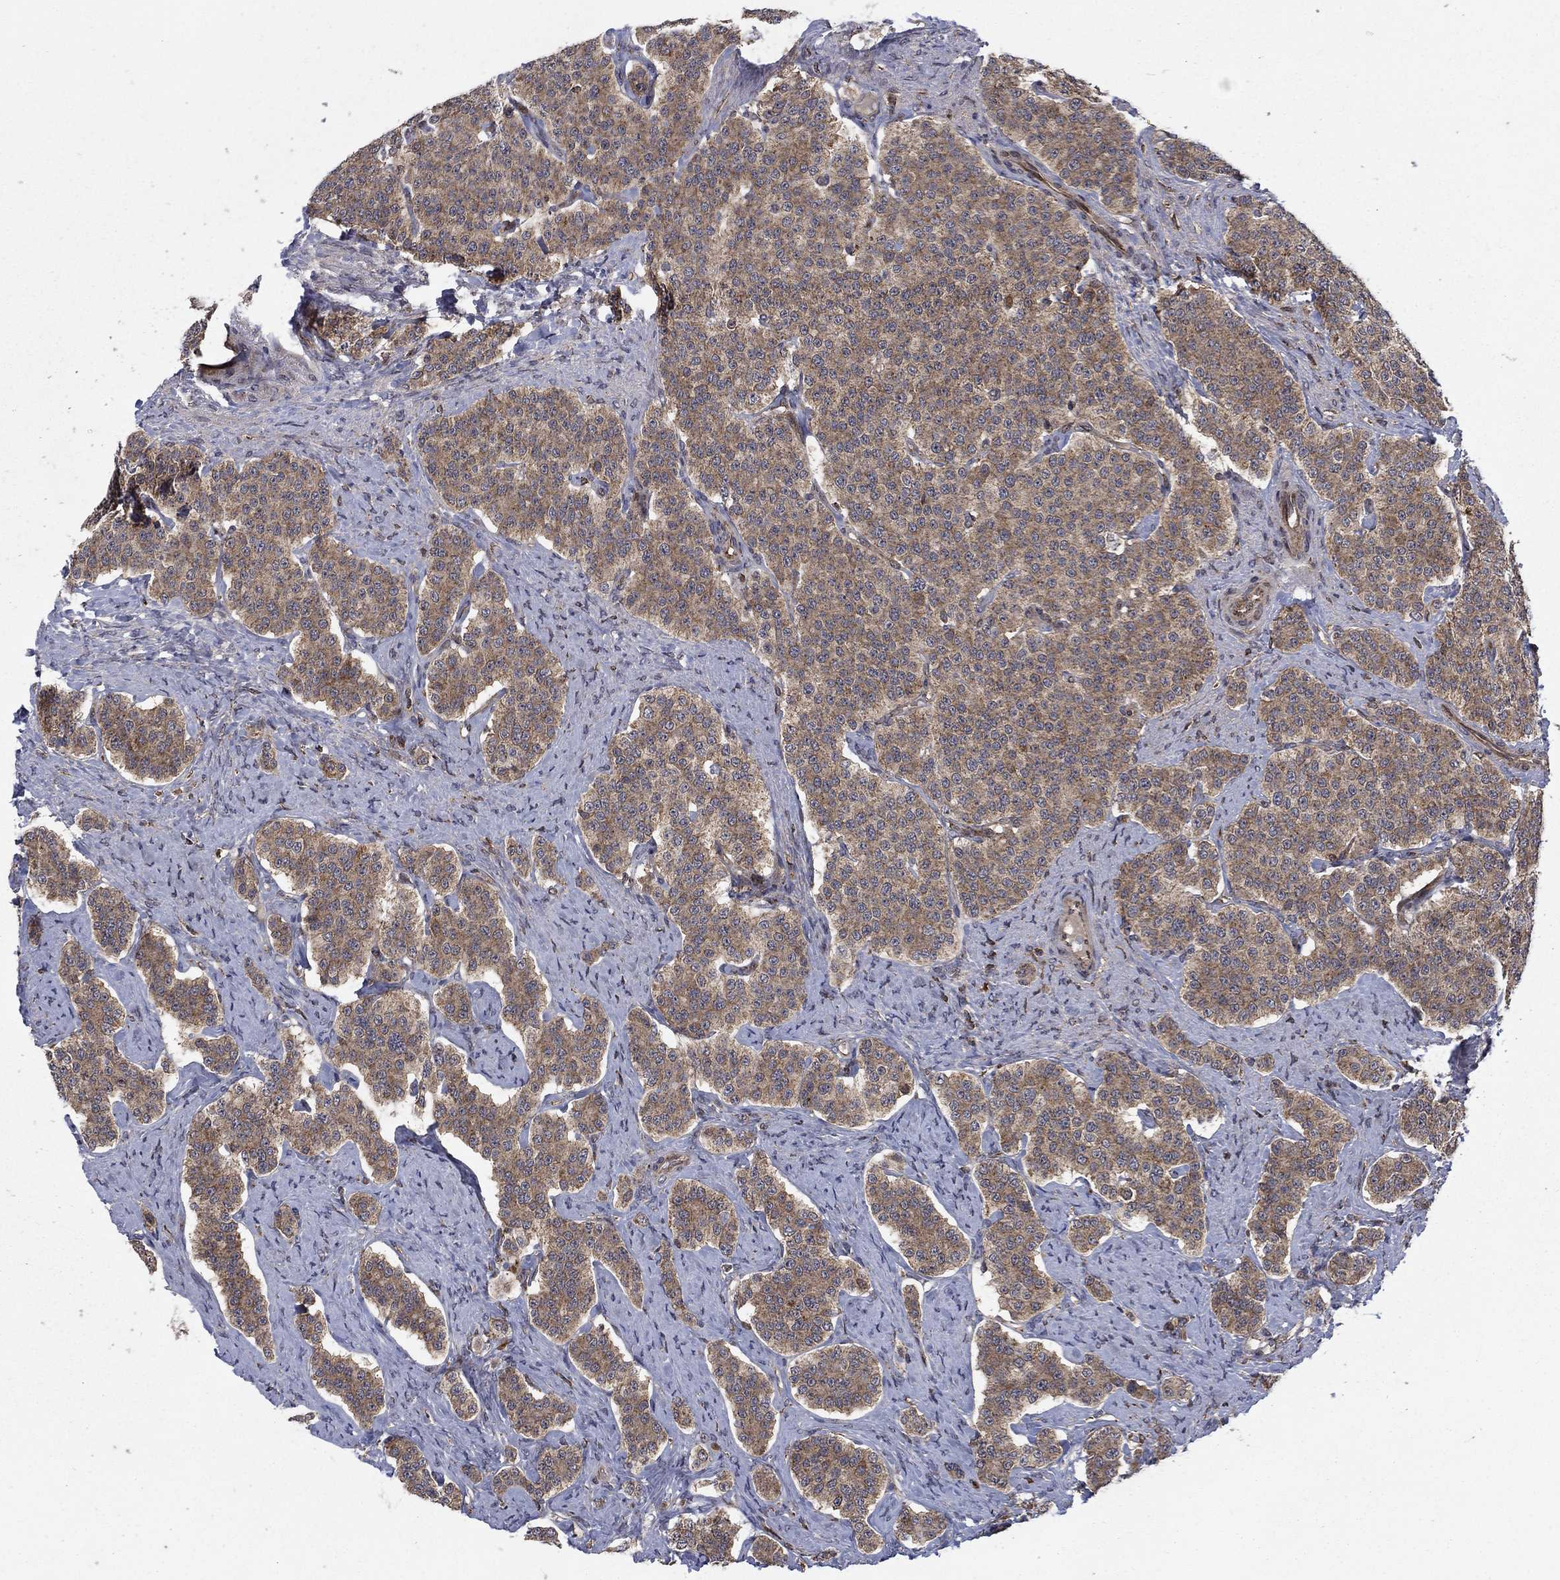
{"staining": {"intensity": "weak", "quantity": ">75%", "location": "cytoplasmic/membranous"}, "tissue": "carcinoid", "cell_type": "Tumor cells", "image_type": "cancer", "snomed": [{"axis": "morphology", "description": "Carcinoid, malignant, NOS"}, {"axis": "topography", "description": "Small intestine"}], "caption": "Protein analysis of malignant carcinoid tissue shows weak cytoplasmic/membranous expression in about >75% of tumor cells.", "gene": "IFI35", "patient": {"sex": "female", "age": 58}}